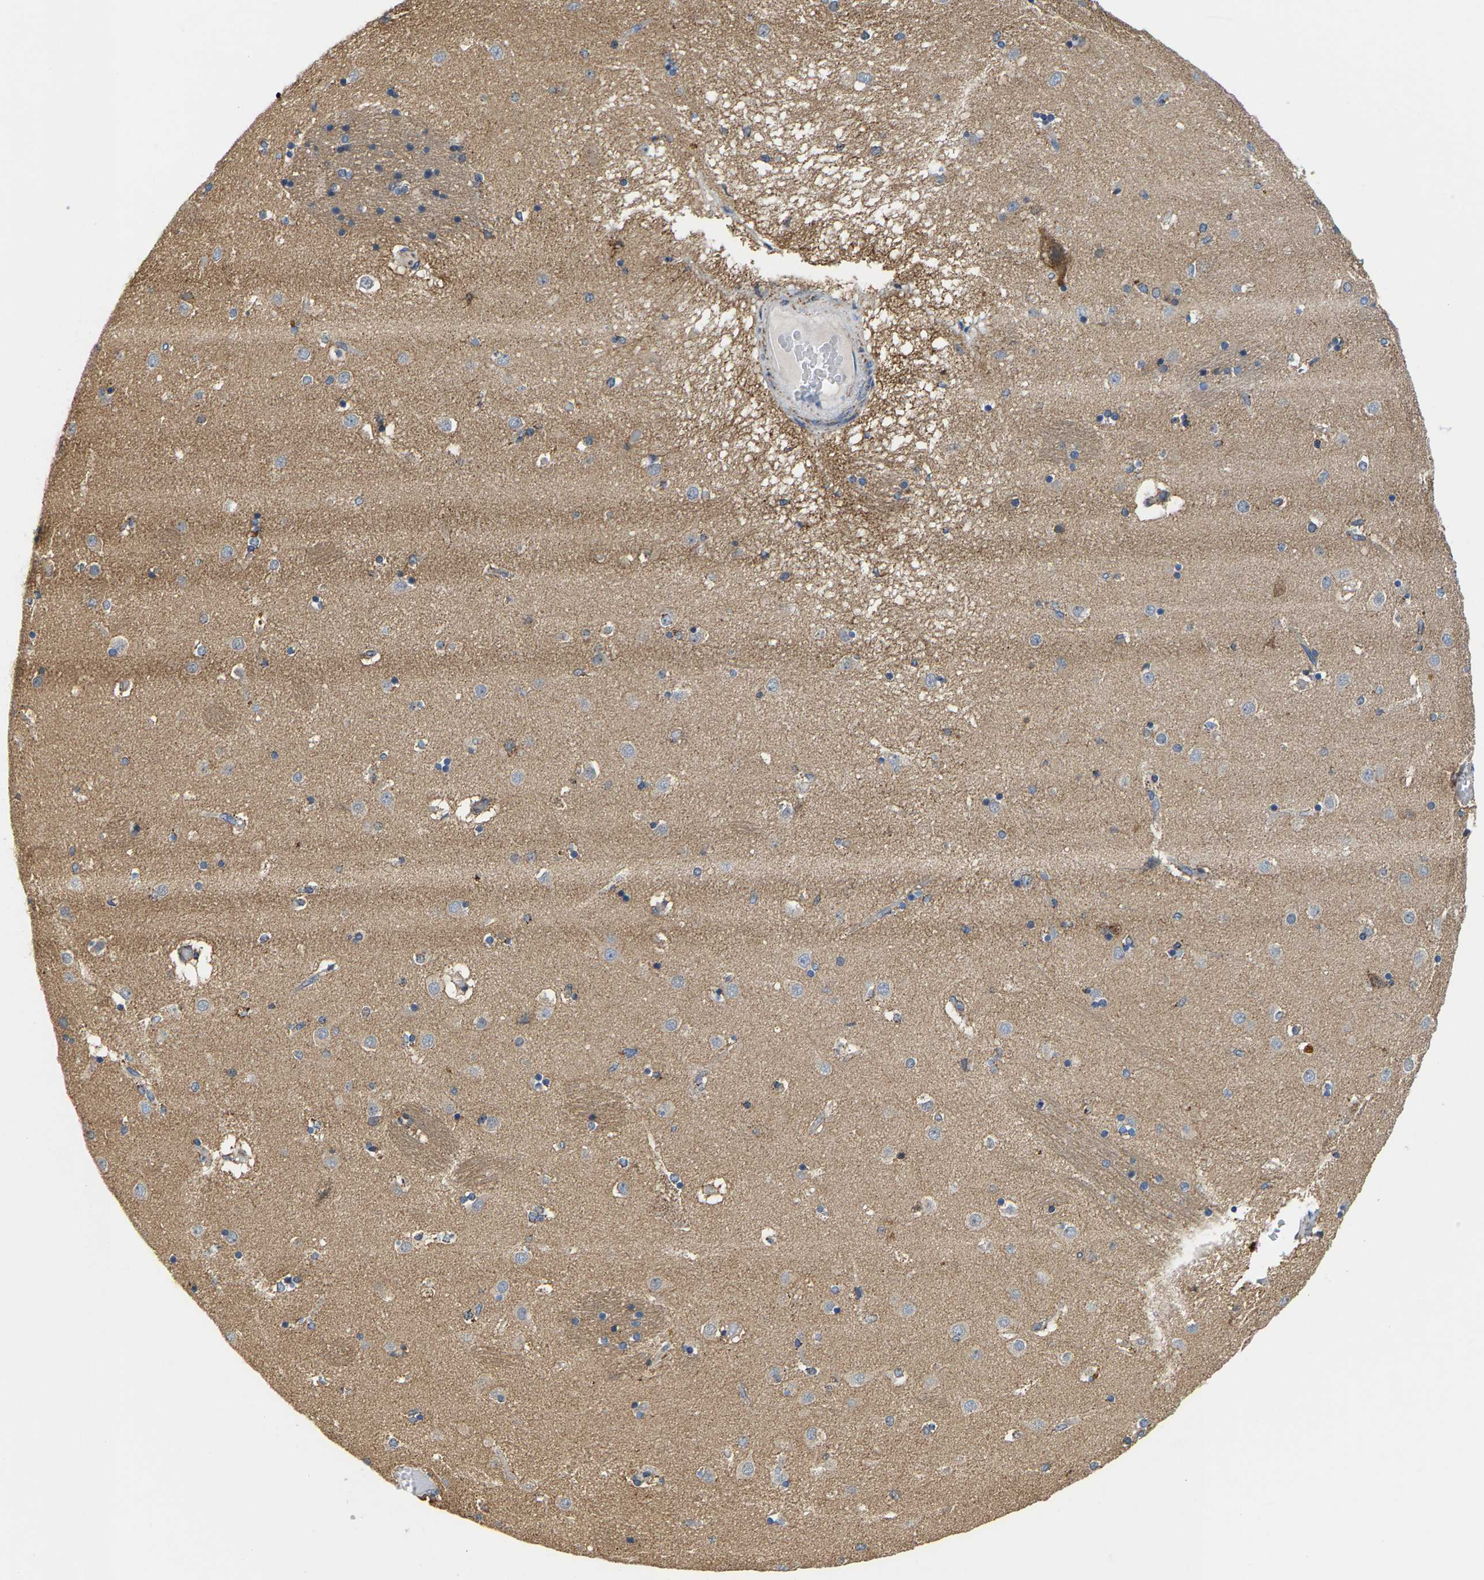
{"staining": {"intensity": "moderate", "quantity": "<25%", "location": "cytoplasmic/membranous"}, "tissue": "caudate", "cell_type": "Glial cells", "image_type": "normal", "snomed": [{"axis": "morphology", "description": "Normal tissue, NOS"}, {"axis": "topography", "description": "Lateral ventricle wall"}], "caption": "High-magnification brightfield microscopy of unremarkable caudate stained with DAB (3,3'-diaminobenzidine) (brown) and counterstained with hematoxylin (blue). glial cells exhibit moderate cytoplasmic/membranous staining is identified in approximately<25% of cells. (brown staining indicates protein expression, while blue staining denotes nuclei).", "gene": "SHMT2", "patient": {"sex": "male", "age": 70}}